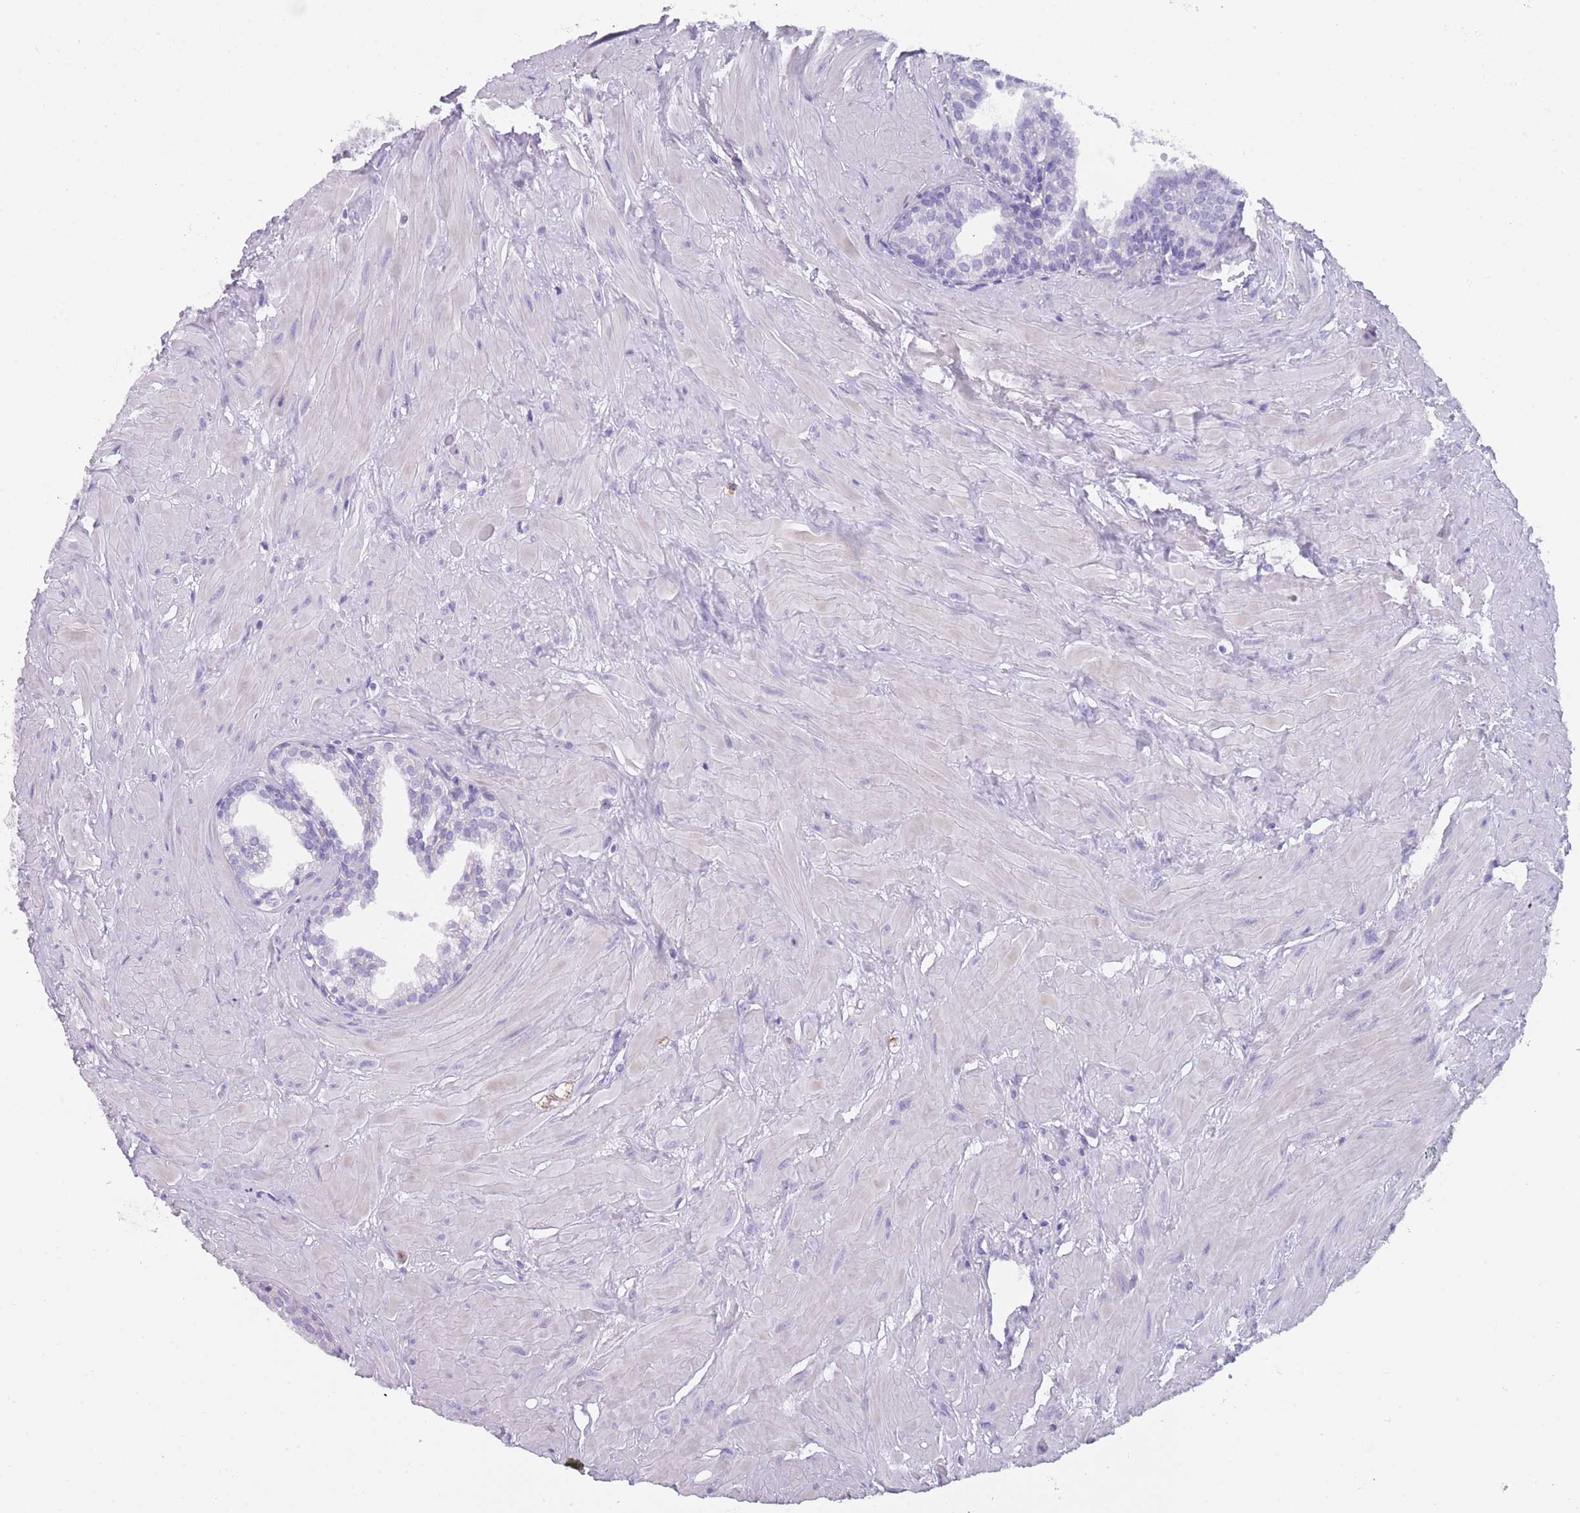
{"staining": {"intensity": "negative", "quantity": "none", "location": "none"}, "tissue": "prostate", "cell_type": "Glandular cells", "image_type": "normal", "snomed": [{"axis": "morphology", "description": "Normal tissue, NOS"}, {"axis": "topography", "description": "Prostate"}, {"axis": "topography", "description": "Peripheral nerve tissue"}], "caption": "Prostate was stained to show a protein in brown. There is no significant positivity in glandular cells. (Stains: DAB (3,3'-diaminobenzidine) immunohistochemistry with hematoxylin counter stain, Microscopy: brightfield microscopy at high magnification).", "gene": "CR1L", "patient": {"sex": "male", "age": 55}}